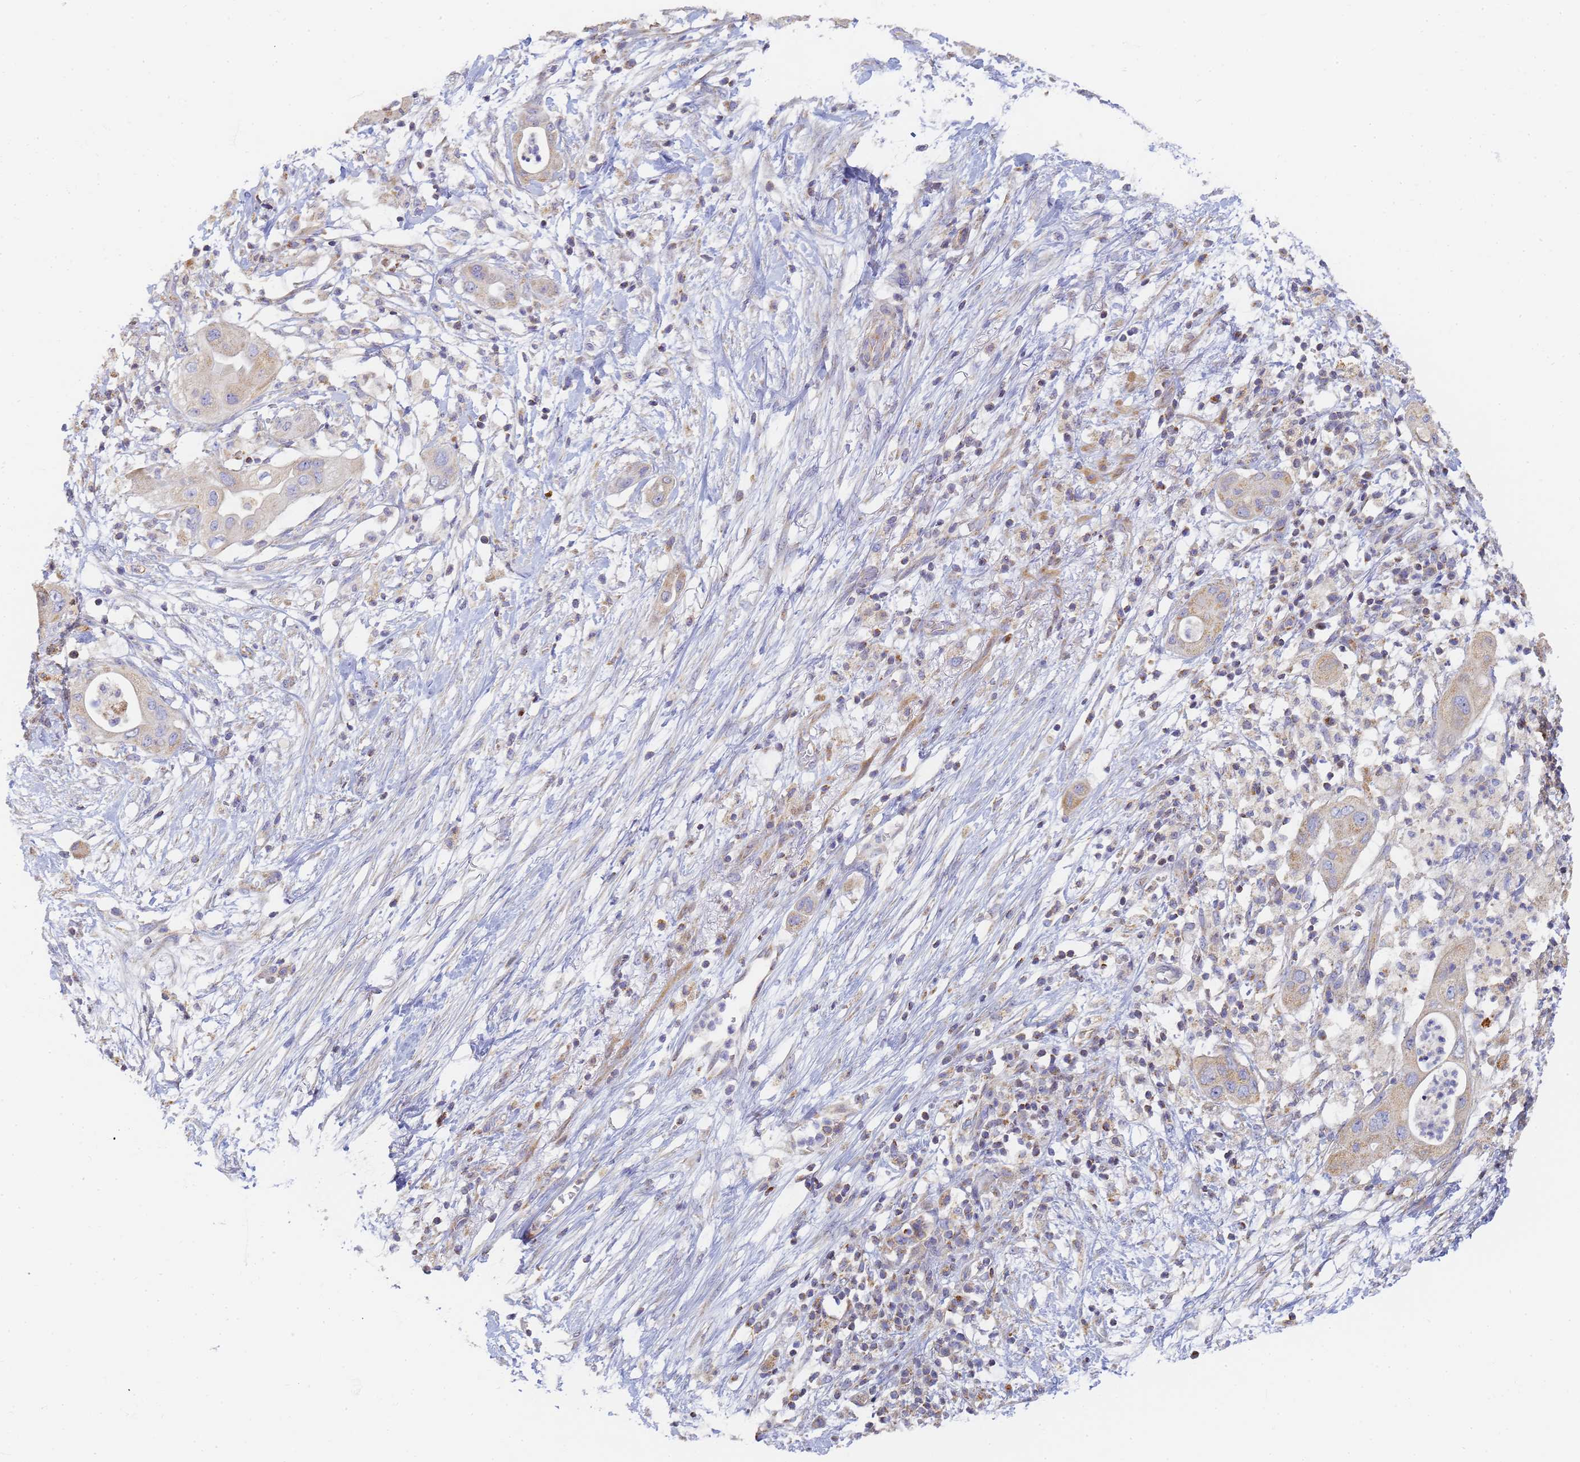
{"staining": {"intensity": "moderate", "quantity": "<25%", "location": "cytoplasmic/membranous"}, "tissue": "pancreatic cancer", "cell_type": "Tumor cells", "image_type": "cancer", "snomed": [{"axis": "morphology", "description": "Adenocarcinoma, NOS"}, {"axis": "topography", "description": "Pancreas"}], "caption": "Adenocarcinoma (pancreatic) stained with immunohistochemistry (IHC) shows moderate cytoplasmic/membranous expression in approximately <25% of tumor cells.", "gene": "UTP23", "patient": {"sex": "male", "age": 68}}